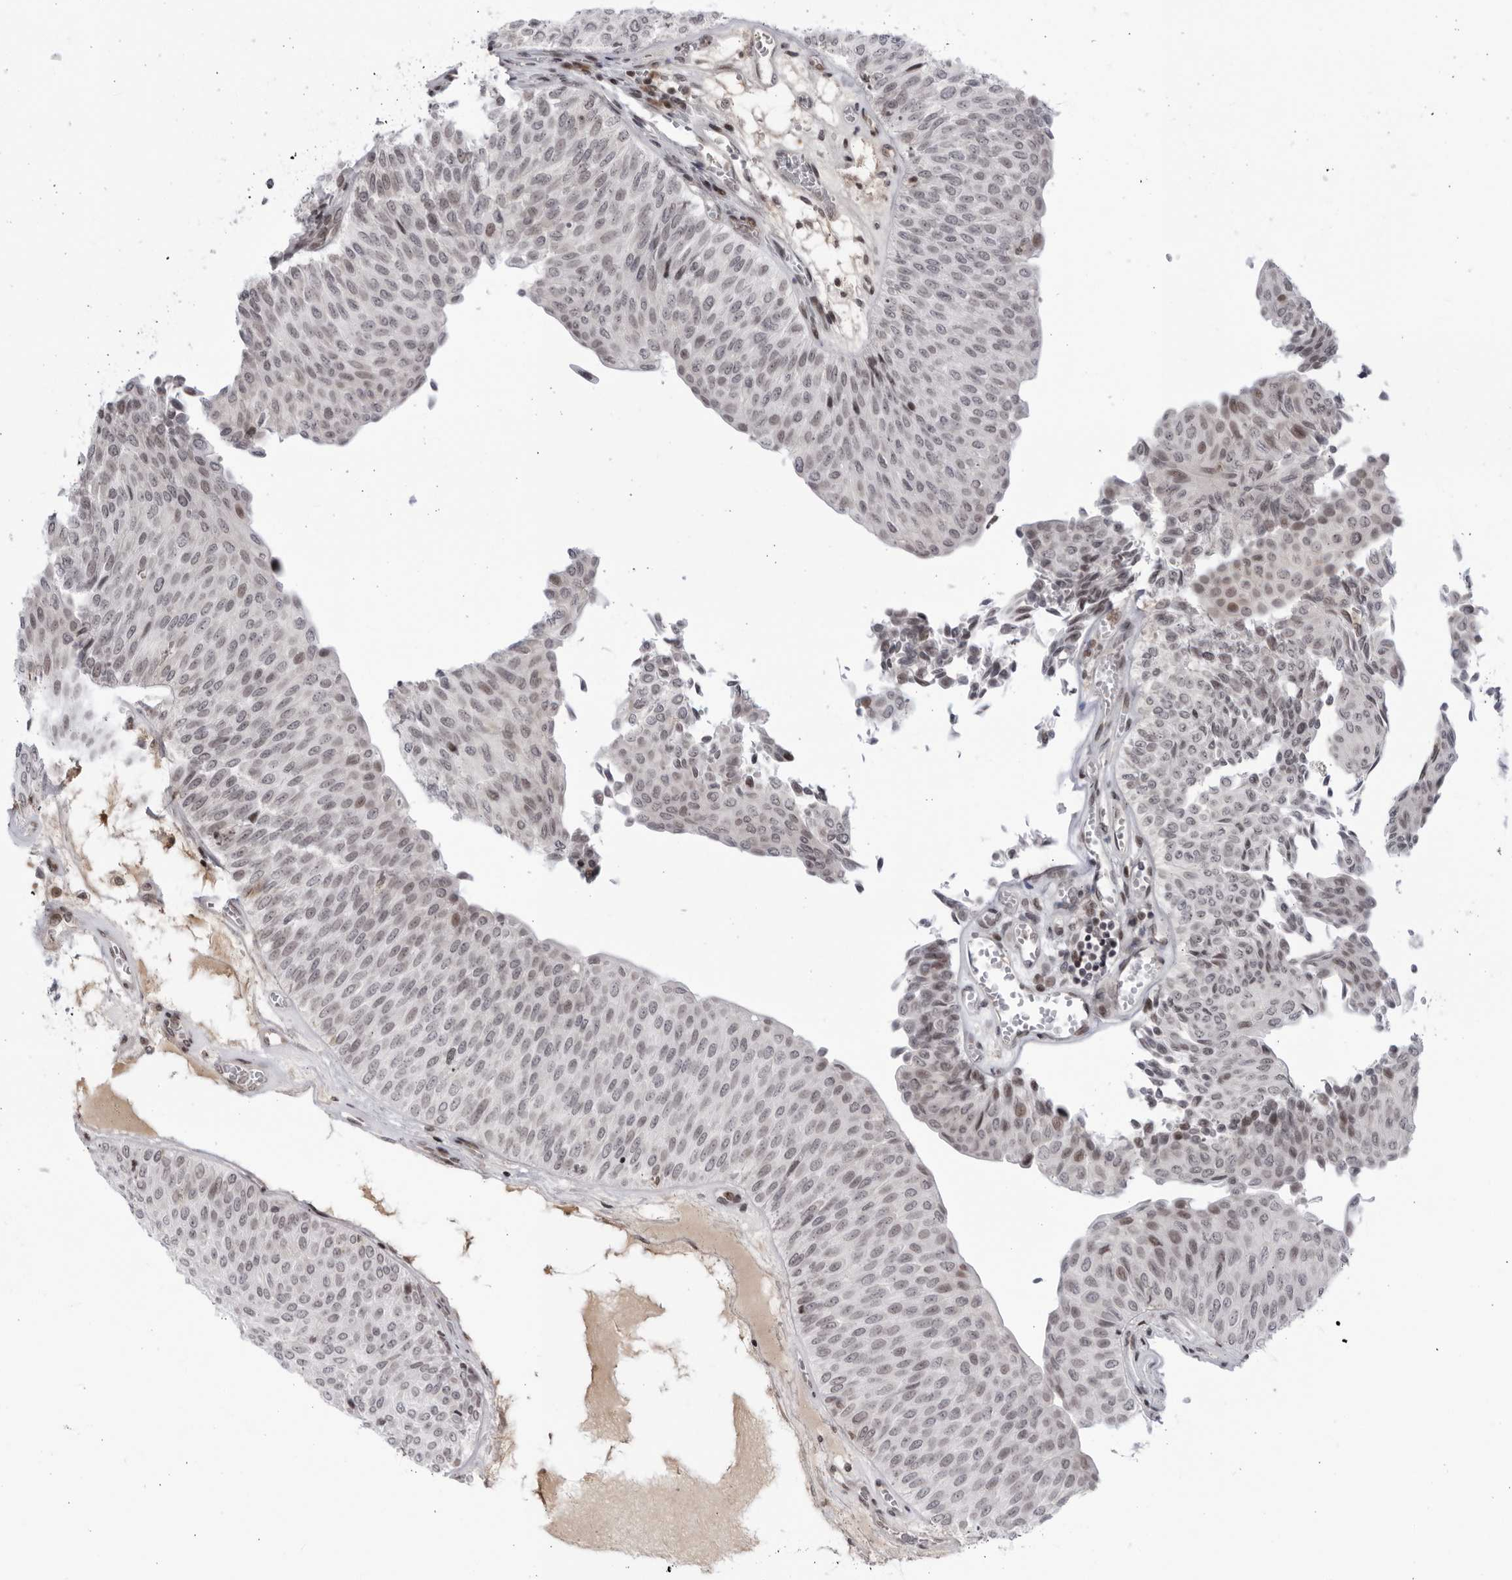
{"staining": {"intensity": "weak", "quantity": "<25%", "location": "nuclear"}, "tissue": "urothelial cancer", "cell_type": "Tumor cells", "image_type": "cancer", "snomed": [{"axis": "morphology", "description": "Urothelial carcinoma, Low grade"}, {"axis": "topography", "description": "Urinary bladder"}], "caption": "High power microscopy micrograph of an IHC histopathology image of urothelial carcinoma (low-grade), revealing no significant expression in tumor cells.", "gene": "DTL", "patient": {"sex": "male", "age": 78}}